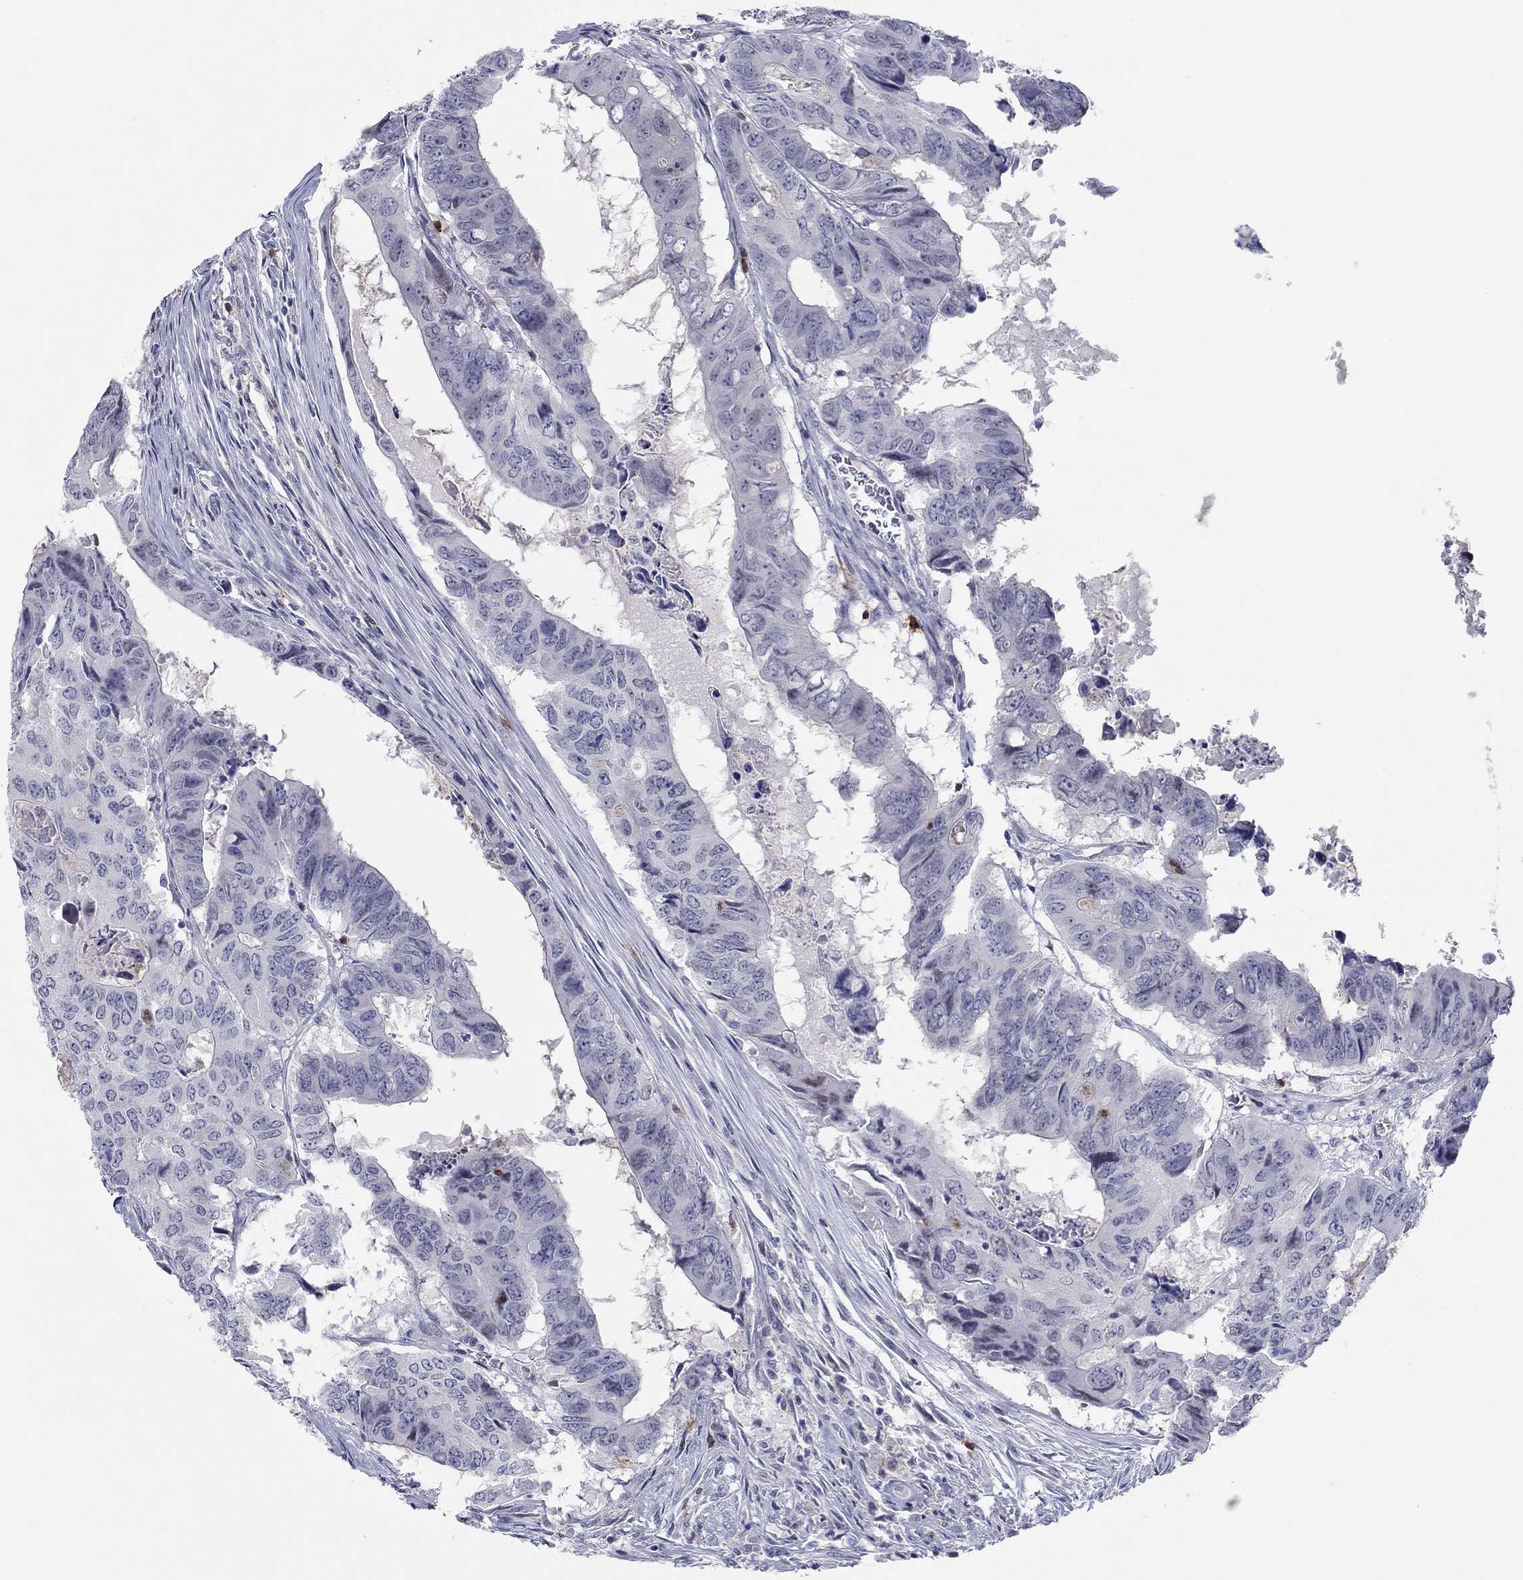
{"staining": {"intensity": "negative", "quantity": "none", "location": "none"}, "tissue": "colorectal cancer", "cell_type": "Tumor cells", "image_type": "cancer", "snomed": [{"axis": "morphology", "description": "Adenocarcinoma, NOS"}, {"axis": "topography", "description": "Colon"}], "caption": "A photomicrograph of human colorectal cancer is negative for staining in tumor cells.", "gene": "ITGAE", "patient": {"sex": "male", "age": 79}}